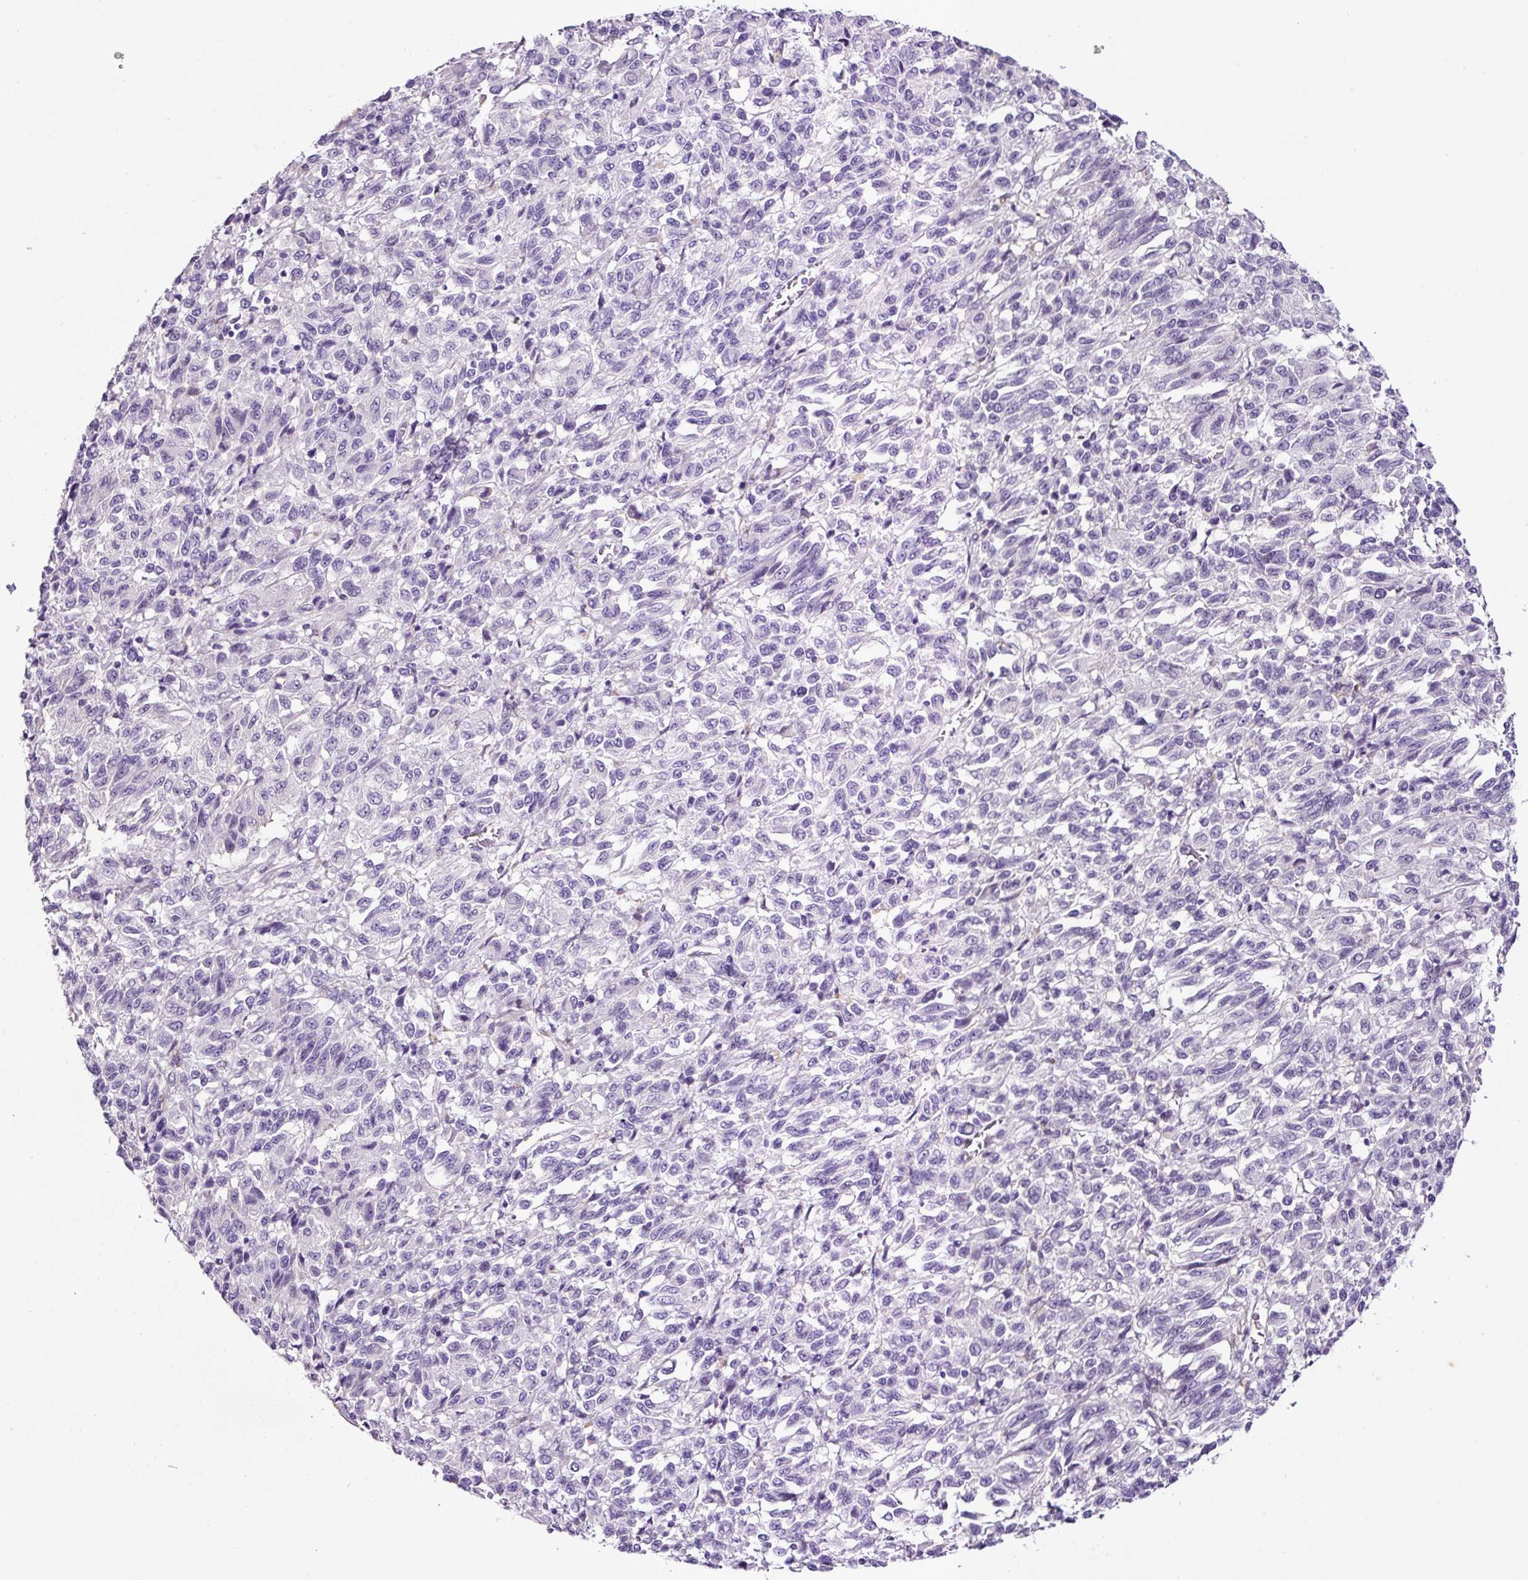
{"staining": {"intensity": "negative", "quantity": "none", "location": "none"}, "tissue": "melanoma", "cell_type": "Tumor cells", "image_type": "cancer", "snomed": [{"axis": "morphology", "description": "Malignant melanoma, Metastatic site"}, {"axis": "topography", "description": "Lung"}], "caption": "Immunohistochemical staining of malignant melanoma (metastatic site) shows no significant expression in tumor cells.", "gene": "SP8", "patient": {"sex": "male", "age": 64}}